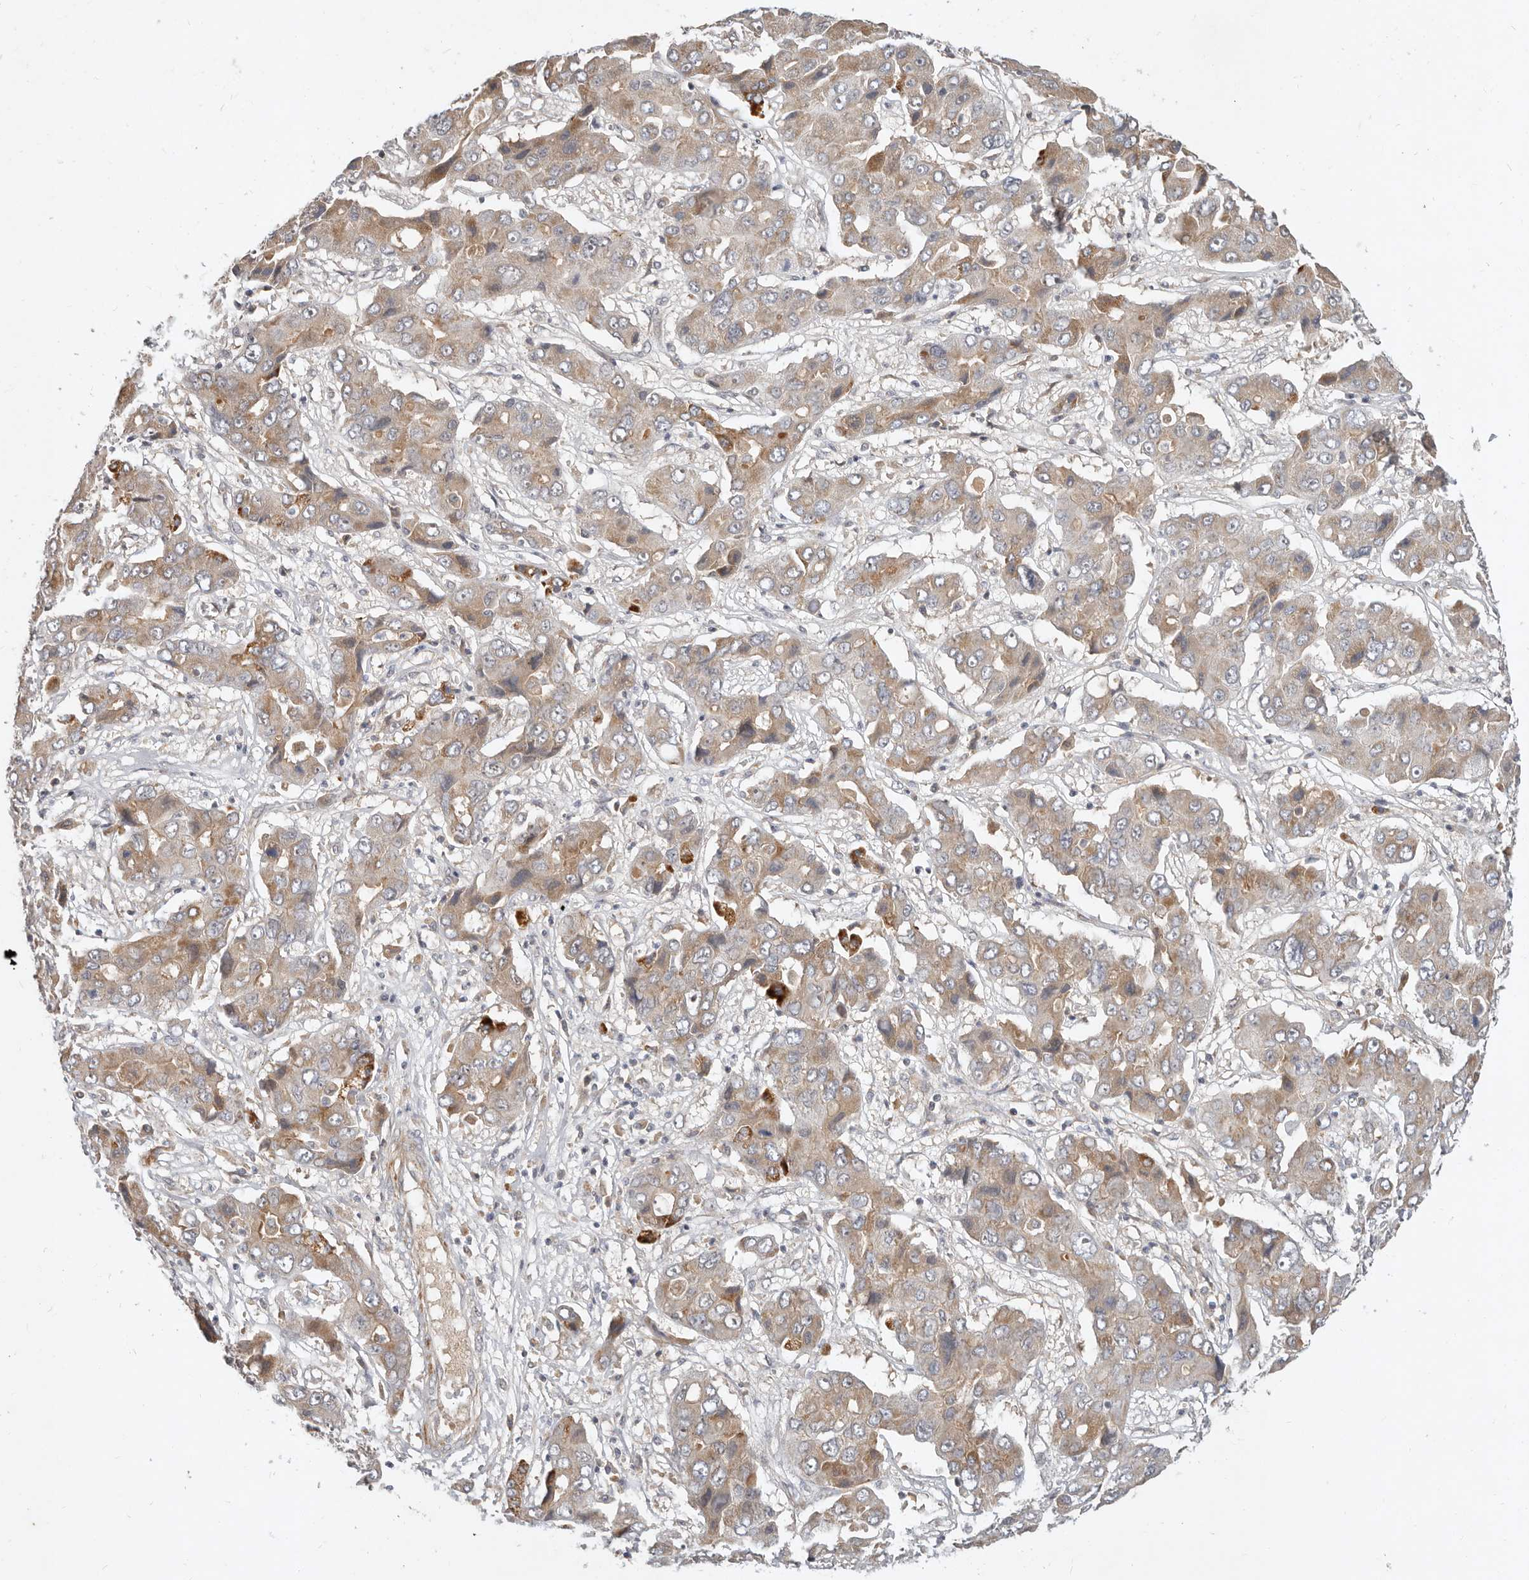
{"staining": {"intensity": "moderate", "quantity": "<25%", "location": "cytoplasmic/membranous"}, "tissue": "liver cancer", "cell_type": "Tumor cells", "image_type": "cancer", "snomed": [{"axis": "morphology", "description": "Cholangiocarcinoma"}, {"axis": "topography", "description": "Liver"}], "caption": "Tumor cells display moderate cytoplasmic/membranous positivity in approximately <25% of cells in liver cancer (cholangiocarcinoma).", "gene": "MICALL2", "patient": {"sex": "male", "age": 67}}